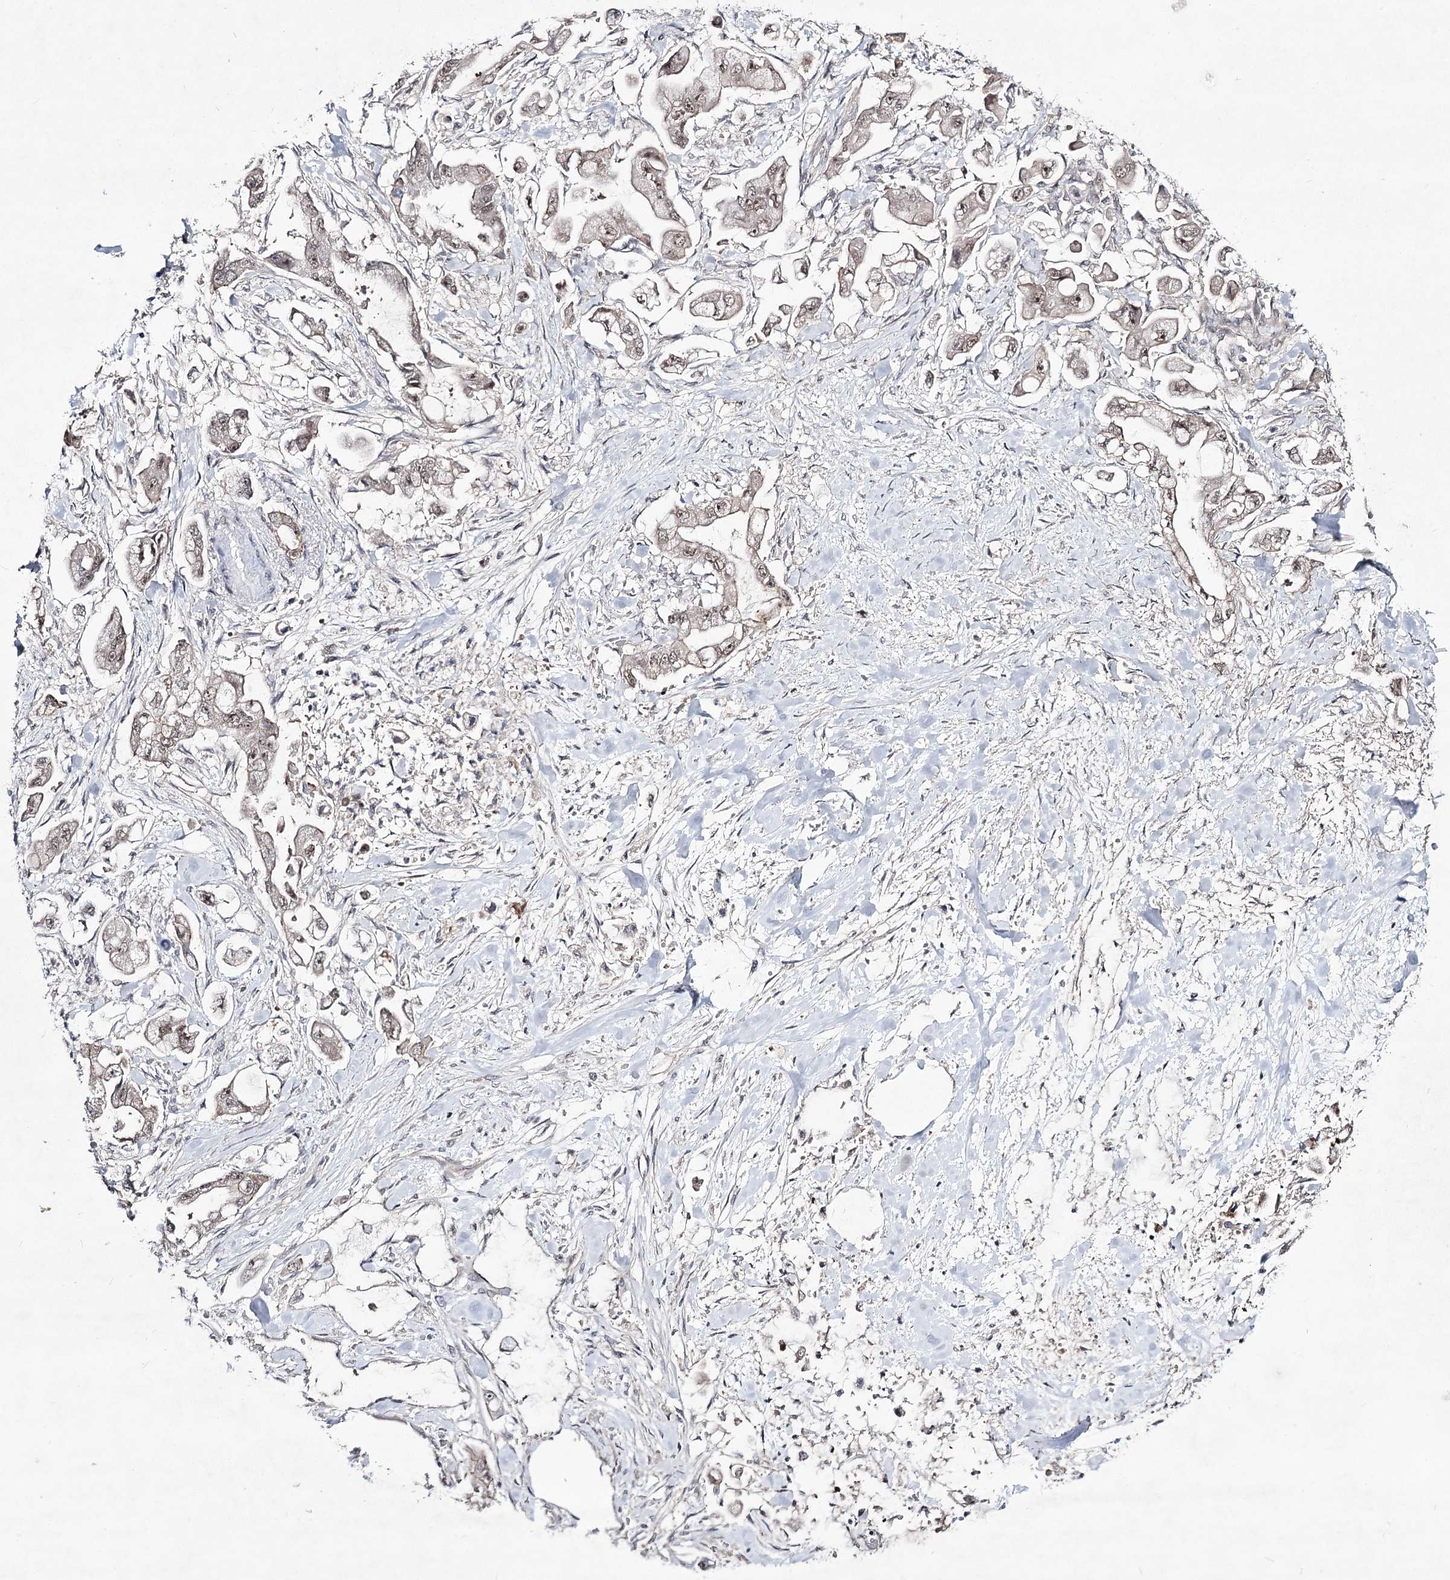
{"staining": {"intensity": "weak", "quantity": ">75%", "location": "cytoplasmic/membranous,nuclear"}, "tissue": "stomach cancer", "cell_type": "Tumor cells", "image_type": "cancer", "snomed": [{"axis": "morphology", "description": "Adenocarcinoma, NOS"}, {"axis": "topography", "description": "Stomach"}], "caption": "Stomach cancer stained for a protein reveals weak cytoplasmic/membranous and nuclear positivity in tumor cells.", "gene": "HOXC11", "patient": {"sex": "male", "age": 62}}